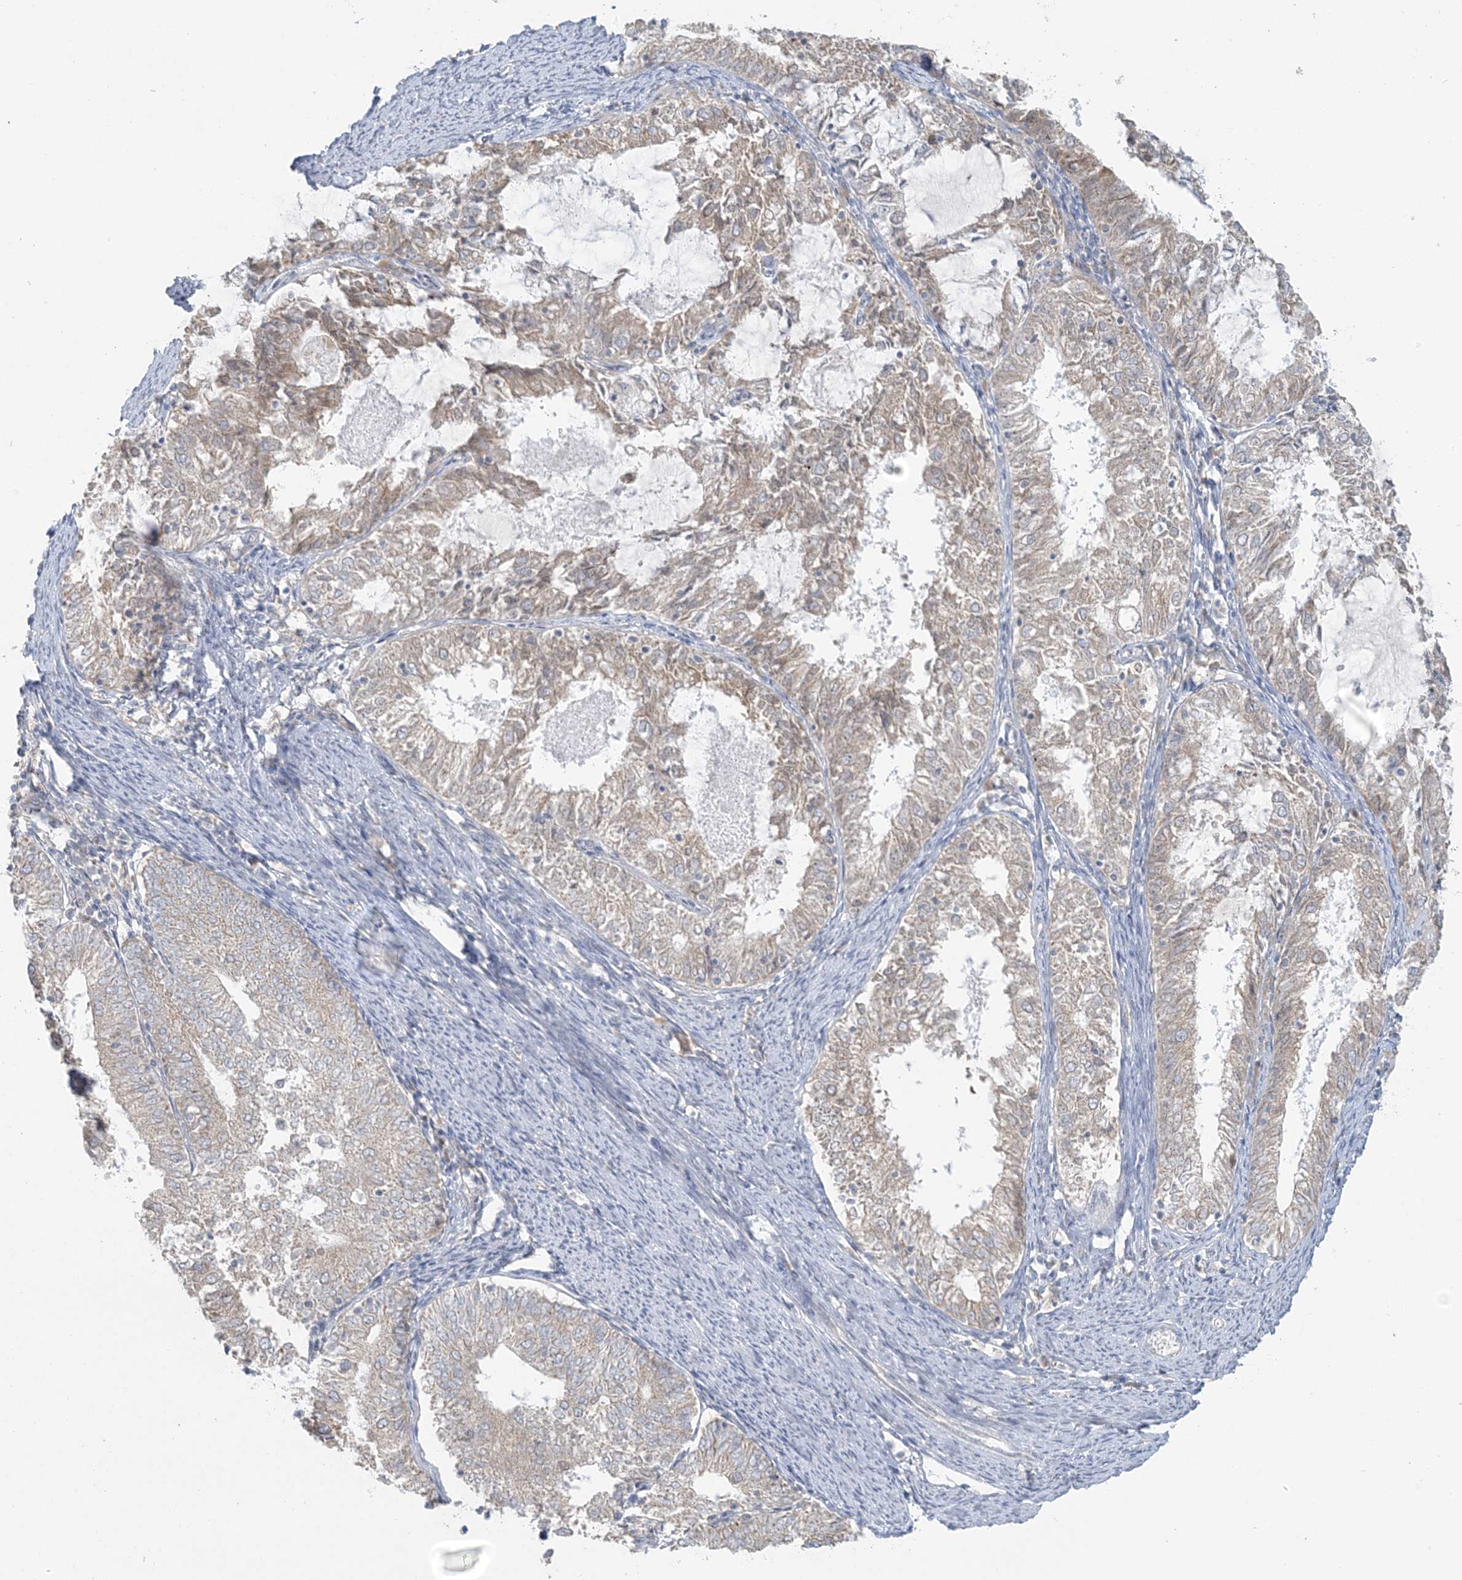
{"staining": {"intensity": "weak", "quantity": "25%-75%", "location": "cytoplasmic/membranous"}, "tissue": "endometrial cancer", "cell_type": "Tumor cells", "image_type": "cancer", "snomed": [{"axis": "morphology", "description": "Adenocarcinoma, NOS"}, {"axis": "topography", "description": "Endometrium"}], "caption": "Protein staining of adenocarcinoma (endometrial) tissue exhibits weak cytoplasmic/membranous positivity in approximately 25%-75% of tumor cells. The protein of interest is stained brown, and the nuclei are stained in blue (DAB (3,3'-diaminobenzidine) IHC with brightfield microscopy, high magnification).", "gene": "EEFSEC", "patient": {"sex": "female", "age": 57}}